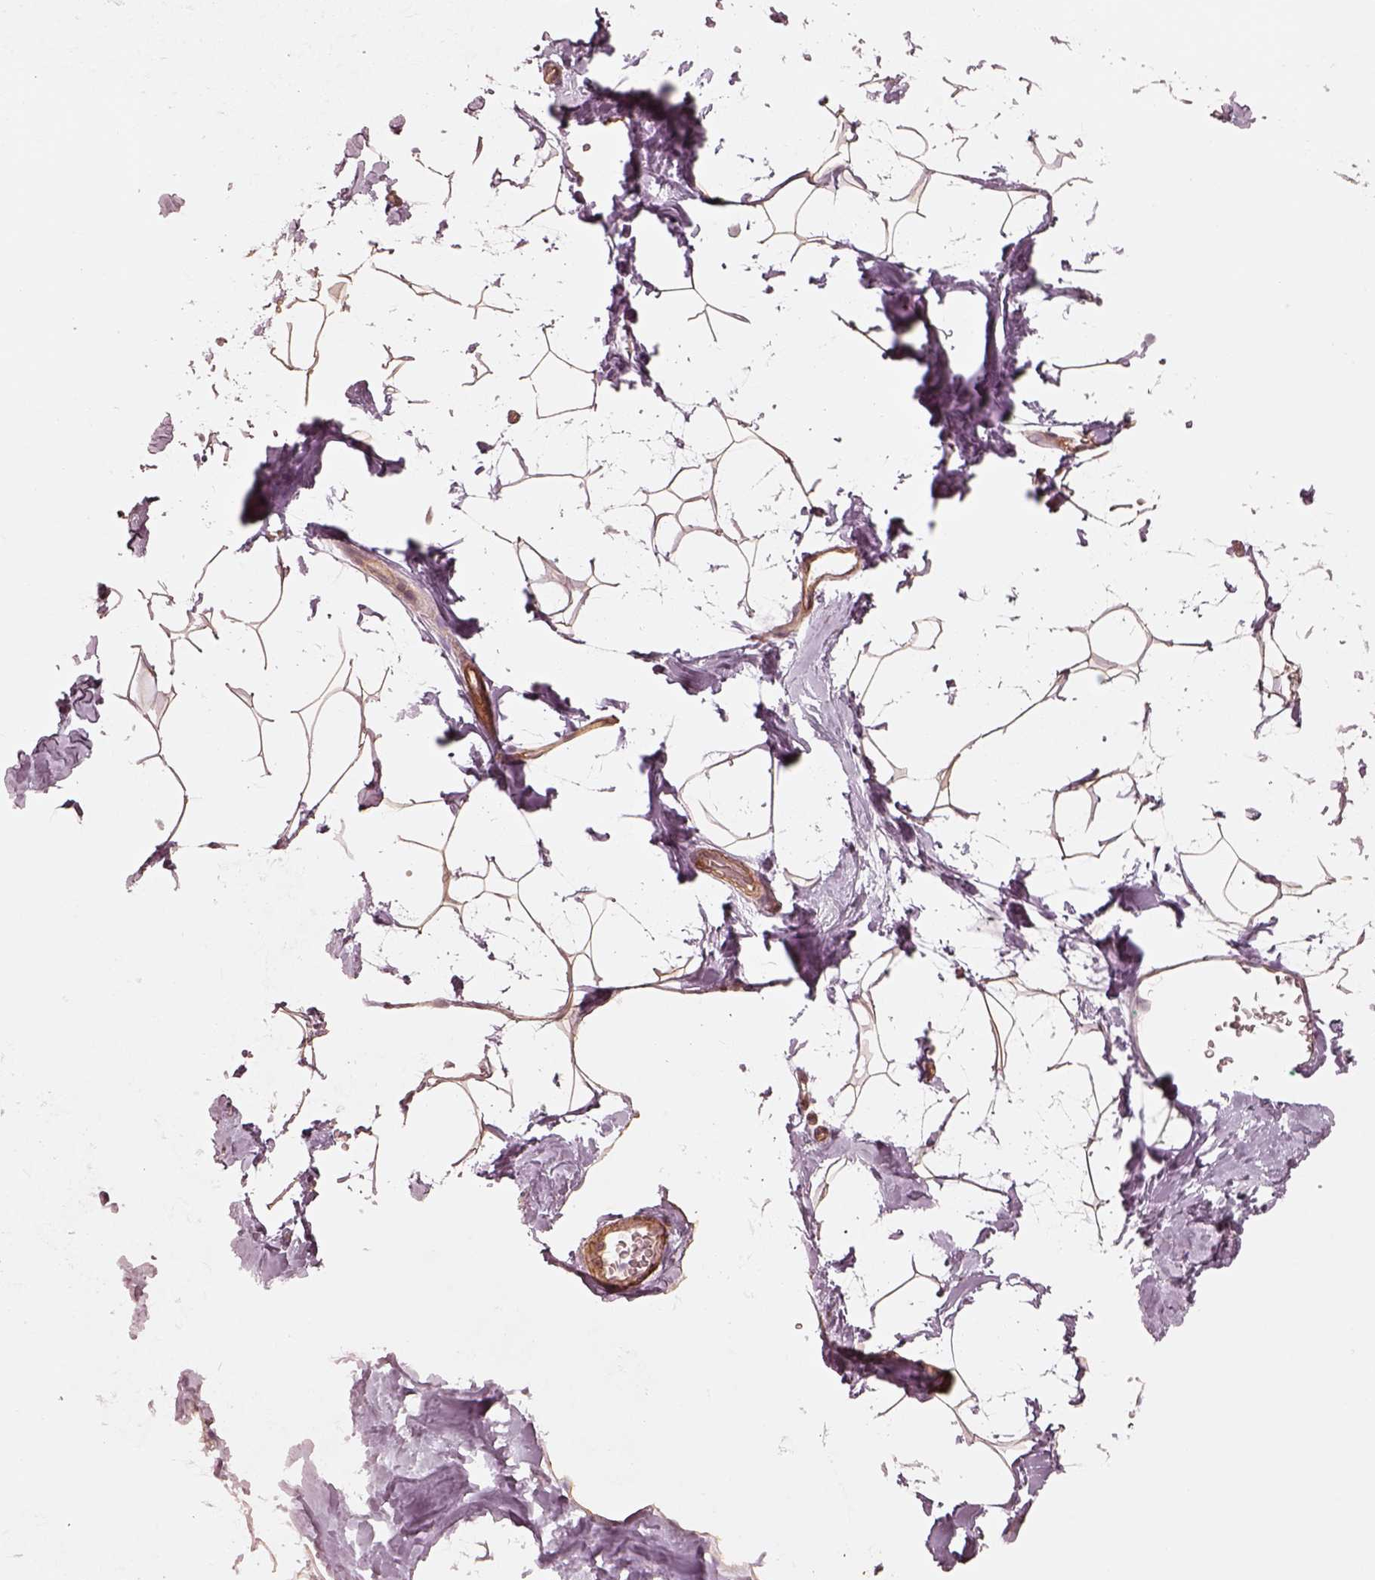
{"staining": {"intensity": "weak", "quantity": ">75%", "location": "cytoplasmic/membranous"}, "tissue": "breast", "cell_type": "Adipocytes", "image_type": "normal", "snomed": [{"axis": "morphology", "description": "Normal tissue, NOS"}, {"axis": "topography", "description": "Breast"}], "caption": "Breast stained with a brown dye demonstrates weak cytoplasmic/membranous positive expression in about >75% of adipocytes.", "gene": "CRYM", "patient": {"sex": "female", "age": 32}}